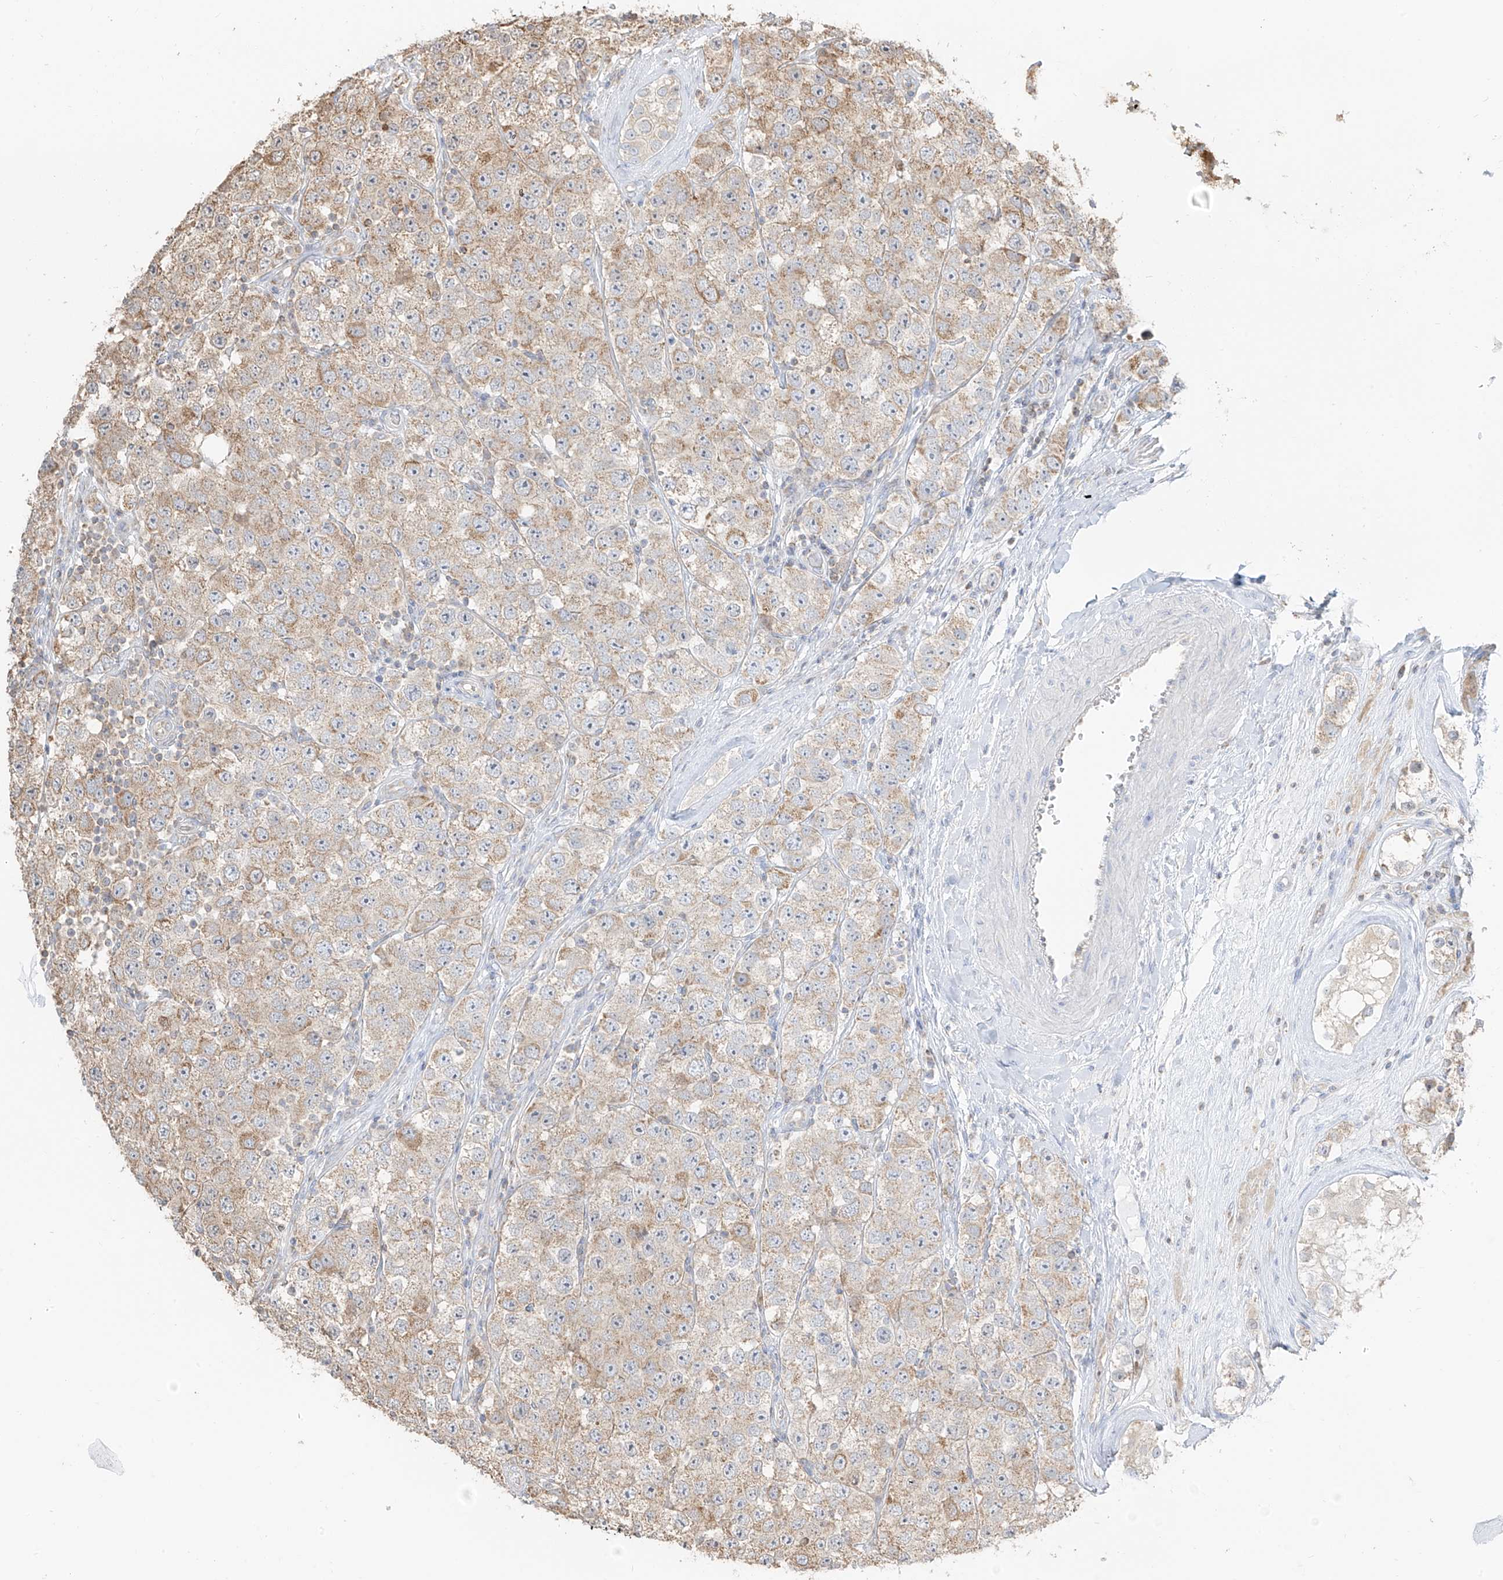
{"staining": {"intensity": "weak", "quantity": ">75%", "location": "cytoplasmic/membranous"}, "tissue": "testis cancer", "cell_type": "Tumor cells", "image_type": "cancer", "snomed": [{"axis": "morphology", "description": "Seminoma, NOS"}, {"axis": "topography", "description": "Testis"}], "caption": "Protein positivity by IHC reveals weak cytoplasmic/membranous expression in about >75% of tumor cells in testis cancer (seminoma). Immunohistochemistry stains the protein of interest in brown and the nuclei are stained blue.", "gene": "ETHE1", "patient": {"sex": "male", "age": 28}}